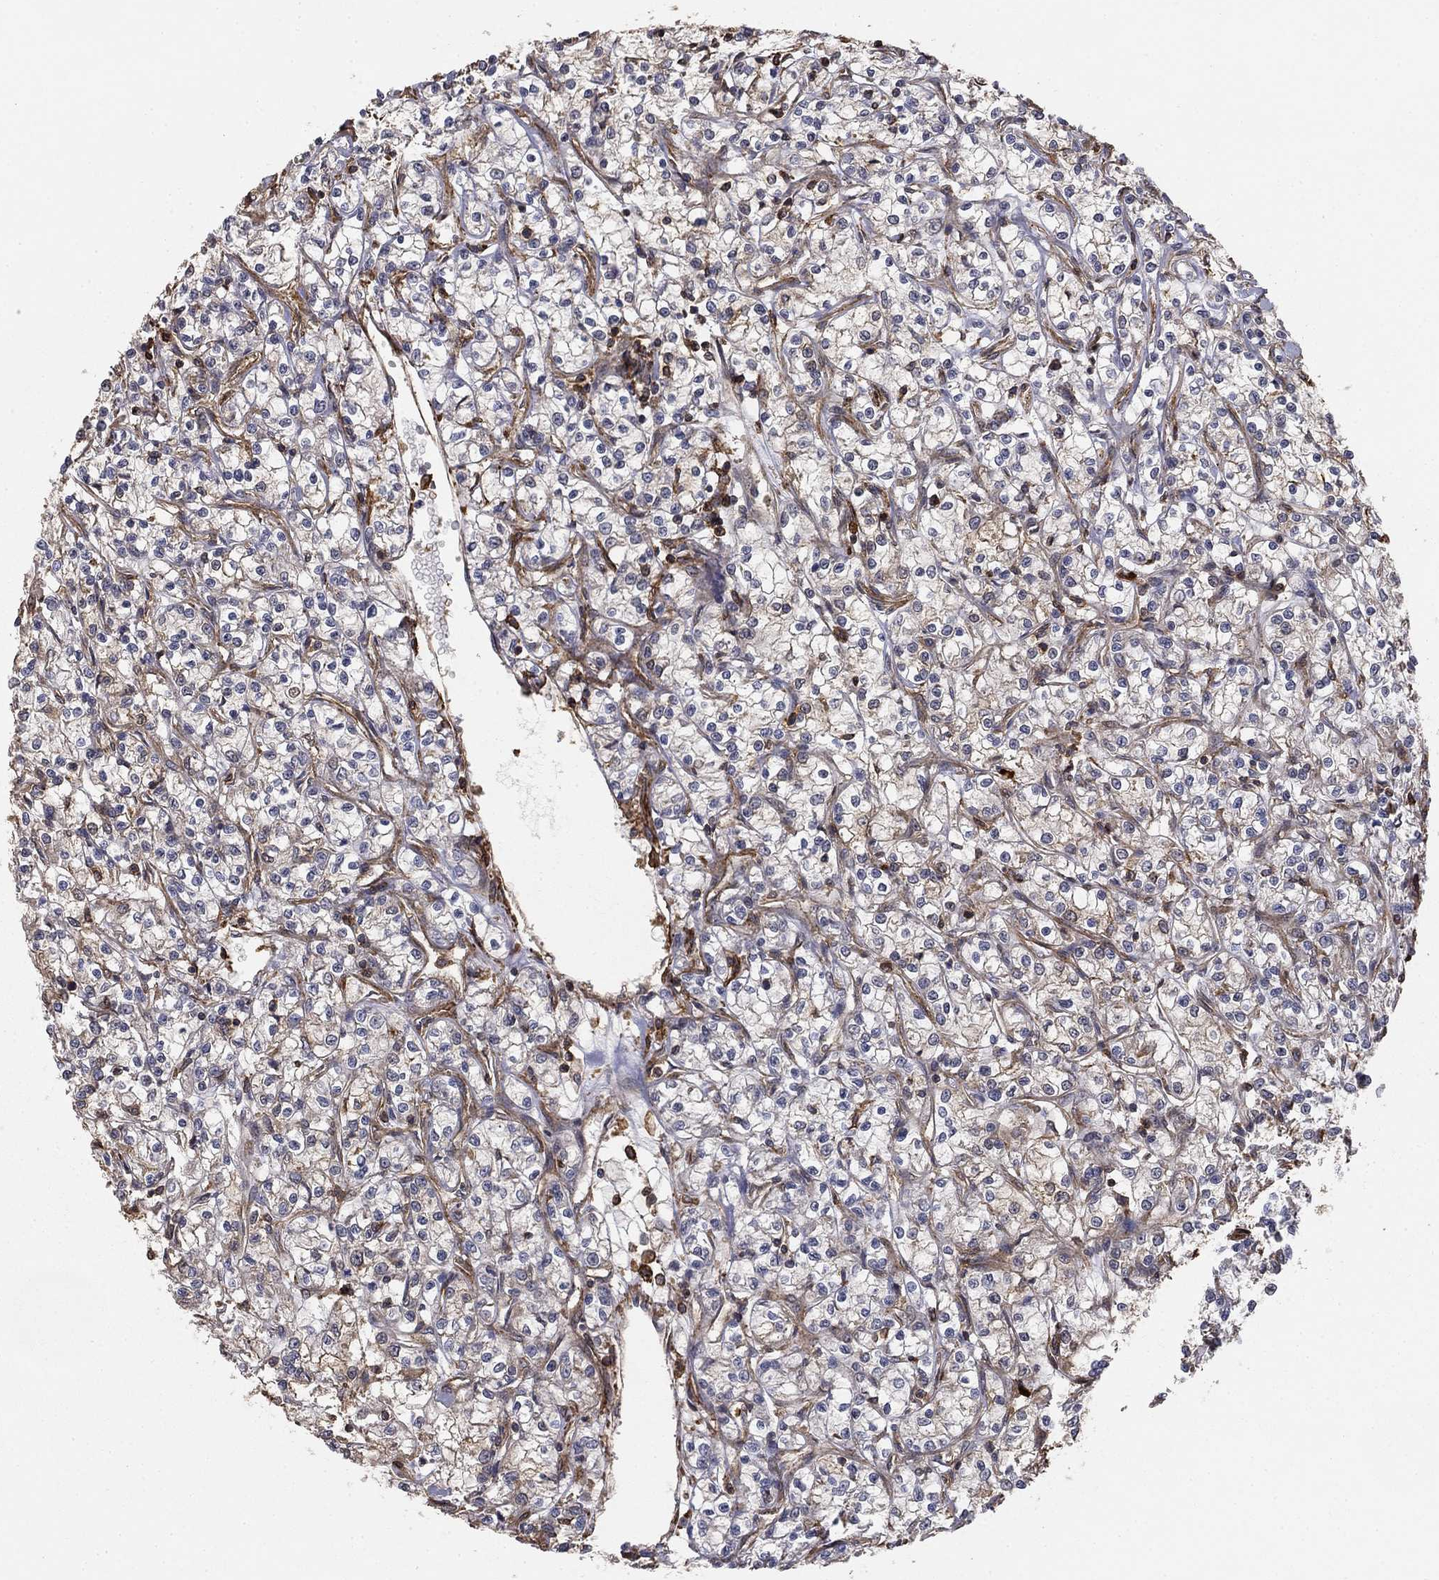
{"staining": {"intensity": "weak", "quantity": "<25%", "location": "cytoplasmic/membranous"}, "tissue": "renal cancer", "cell_type": "Tumor cells", "image_type": "cancer", "snomed": [{"axis": "morphology", "description": "Adenocarcinoma, NOS"}, {"axis": "topography", "description": "Kidney"}], "caption": "This is an IHC photomicrograph of renal adenocarcinoma. There is no expression in tumor cells.", "gene": "HABP4", "patient": {"sex": "female", "age": 59}}